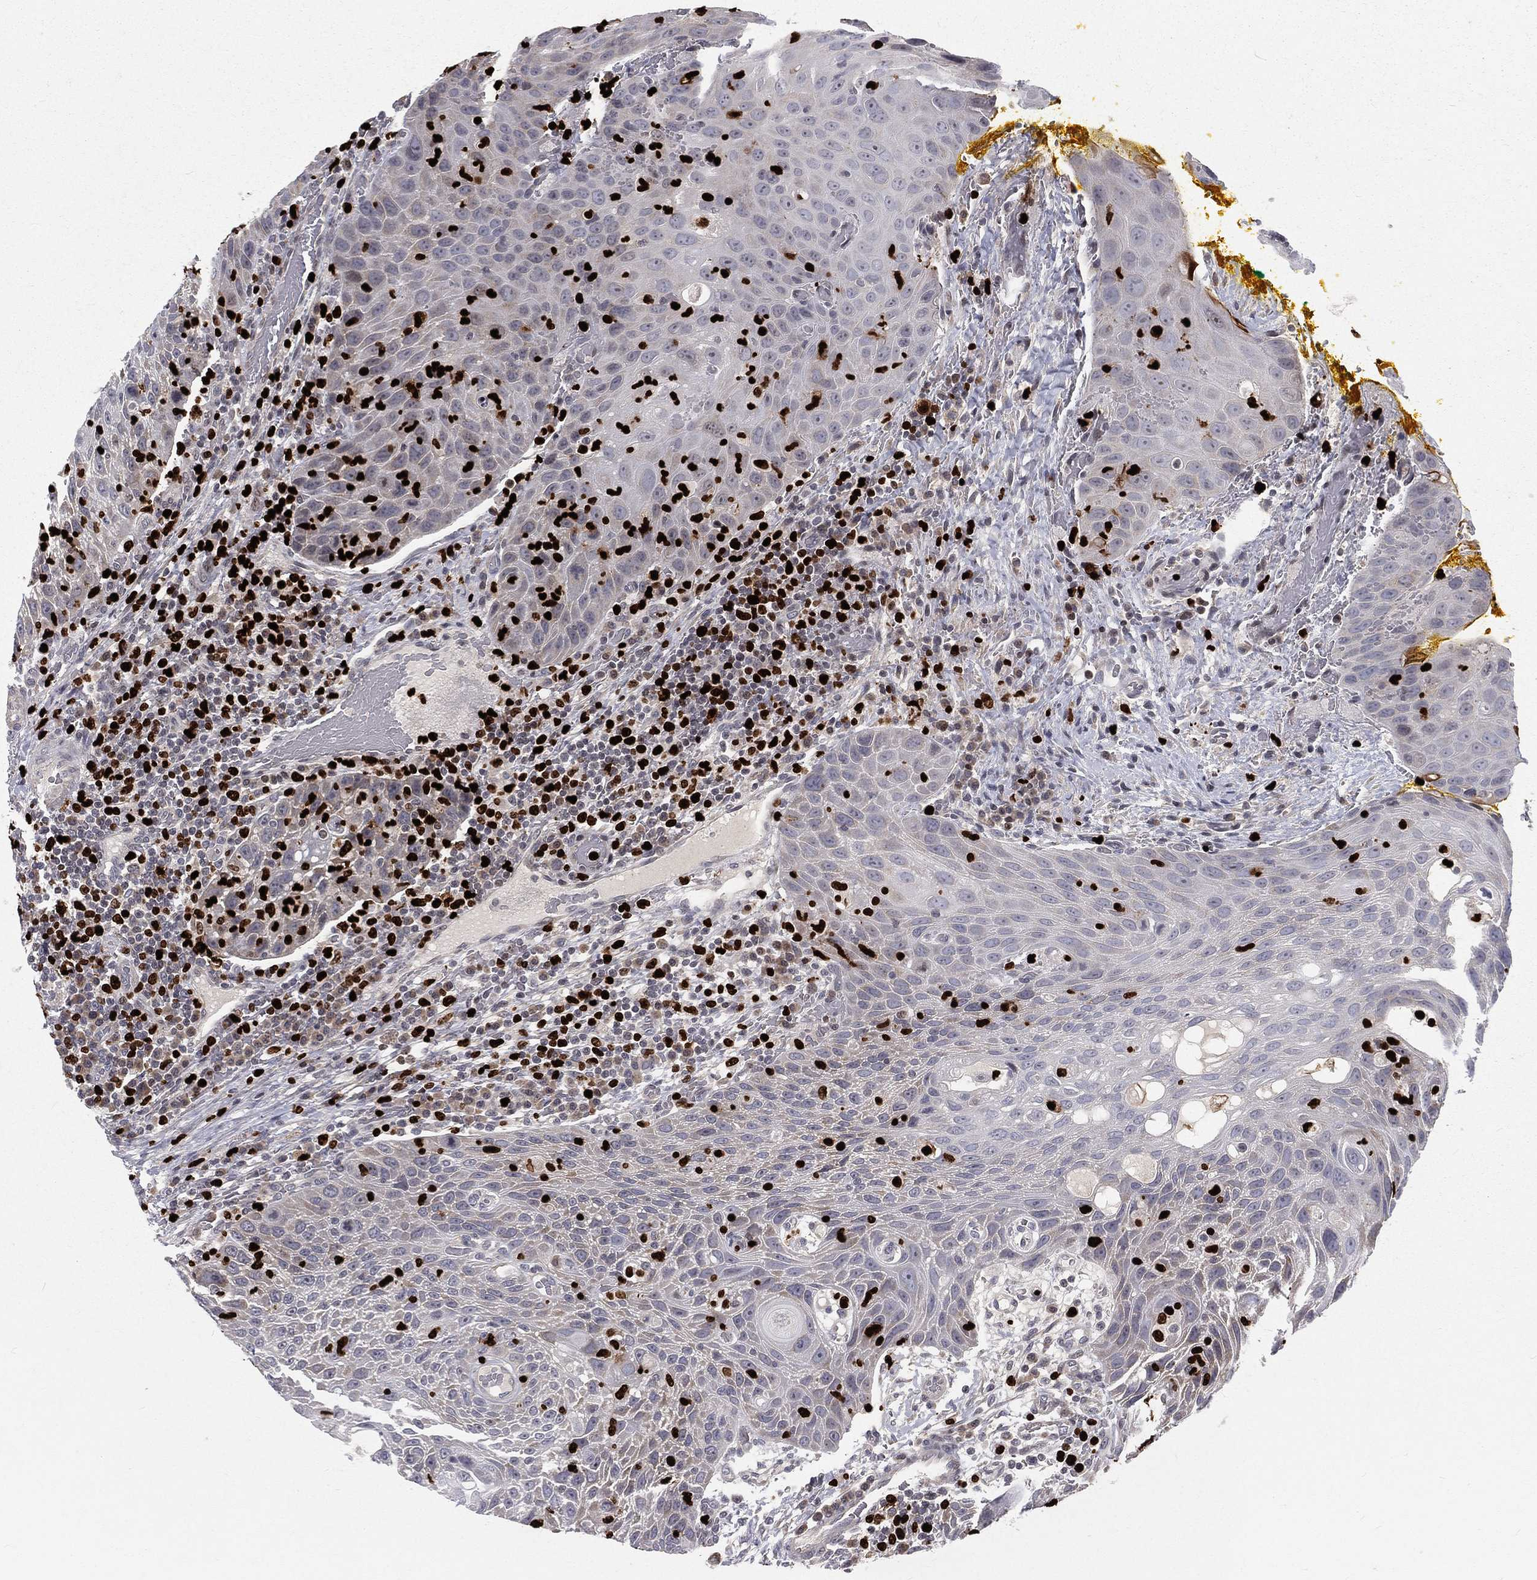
{"staining": {"intensity": "negative", "quantity": "none", "location": "none"}, "tissue": "head and neck cancer", "cell_type": "Tumor cells", "image_type": "cancer", "snomed": [{"axis": "morphology", "description": "Squamous cell carcinoma, NOS"}, {"axis": "topography", "description": "Head-Neck"}], "caption": "This is an immunohistochemistry (IHC) image of human squamous cell carcinoma (head and neck). There is no staining in tumor cells.", "gene": "MNDA", "patient": {"sex": "male", "age": 69}}